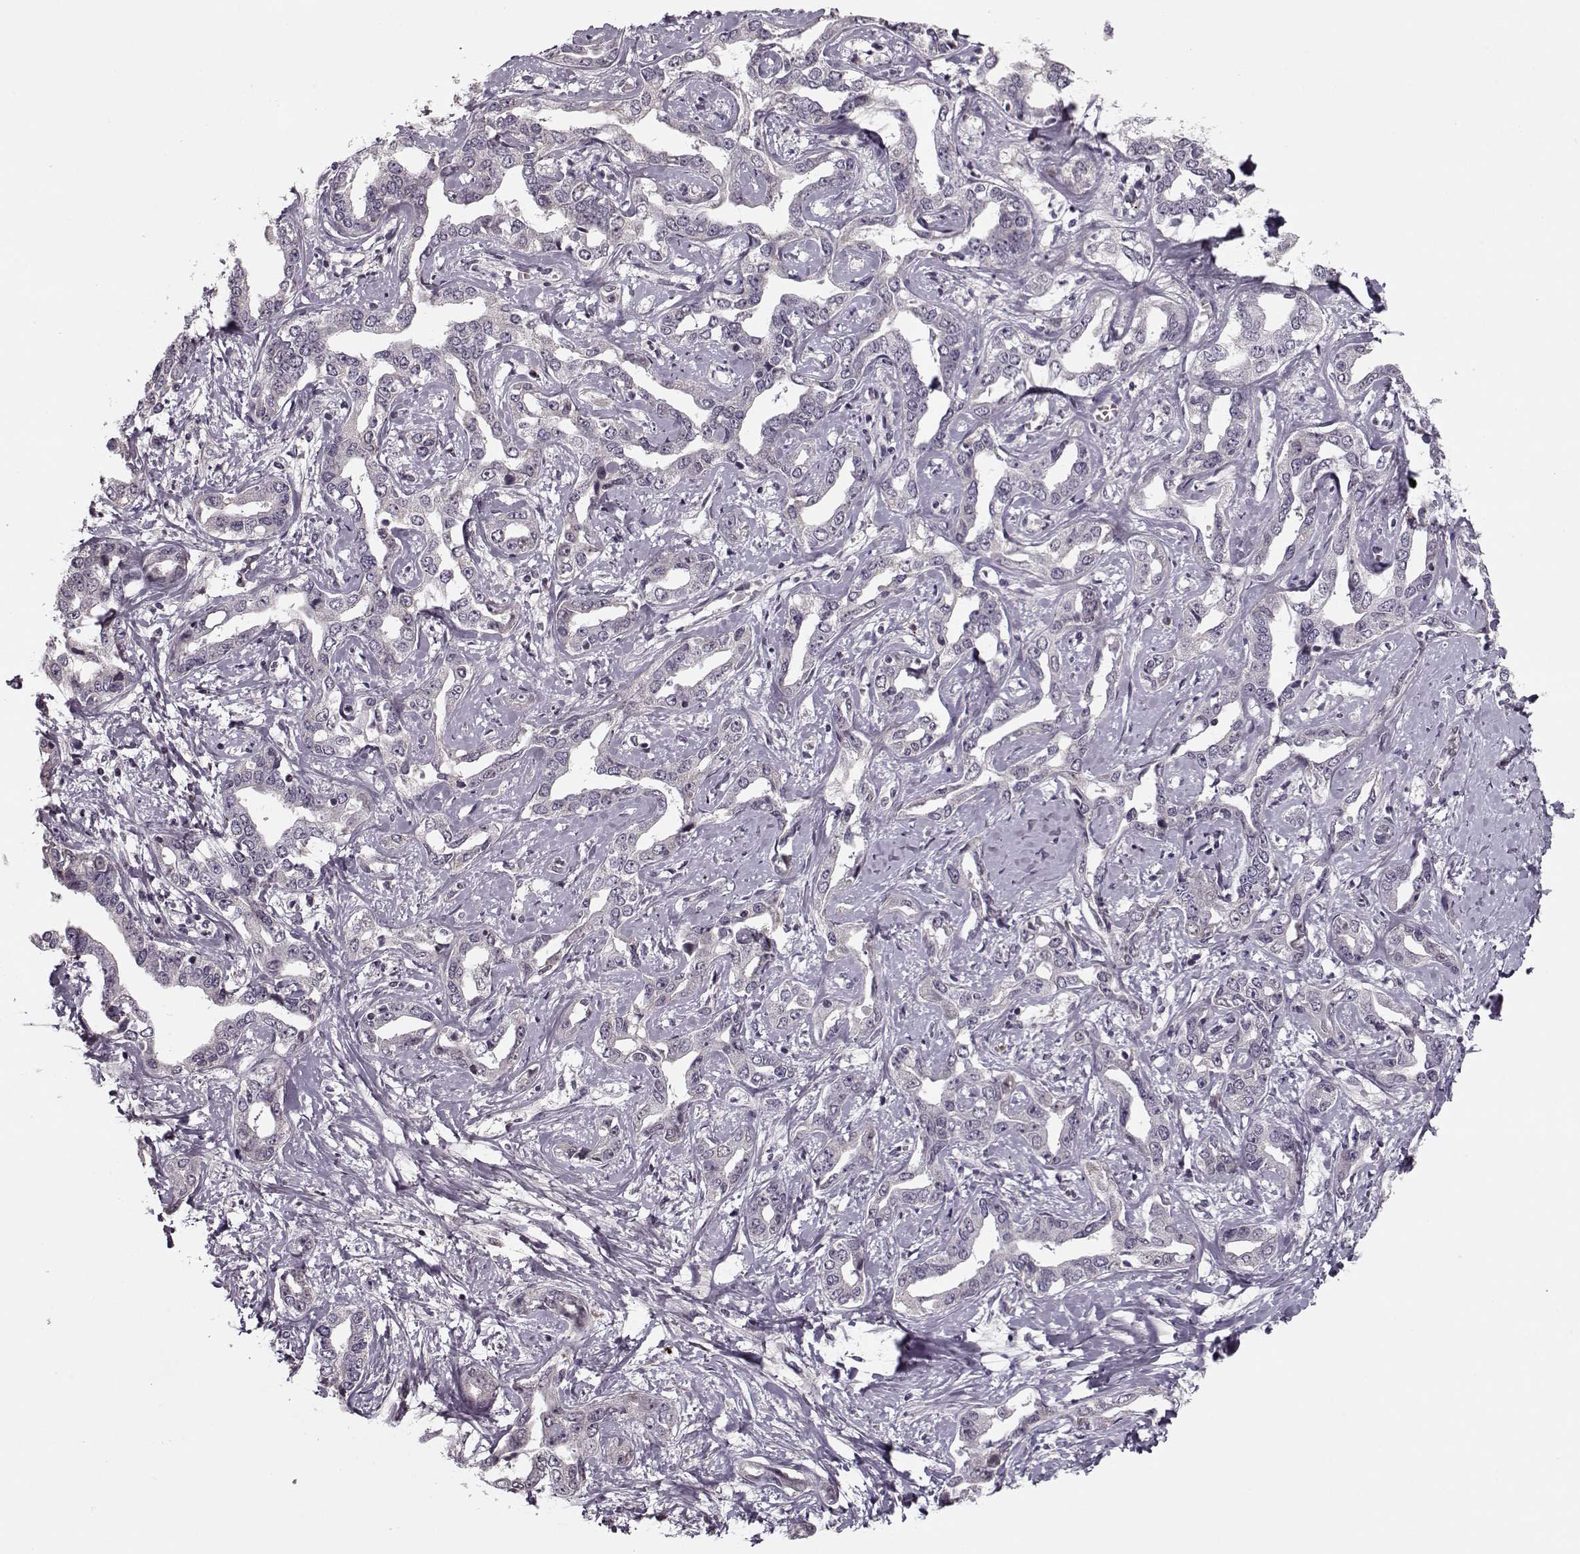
{"staining": {"intensity": "negative", "quantity": "none", "location": "none"}, "tissue": "liver cancer", "cell_type": "Tumor cells", "image_type": "cancer", "snomed": [{"axis": "morphology", "description": "Cholangiocarcinoma"}, {"axis": "topography", "description": "Liver"}], "caption": "Immunohistochemical staining of human liver cancer (cholangiocarcinoma) demonstrates no significant staining in tumor cells.", "gene": "DNAI3", "patient": {"sex": "male", "age": 59}}